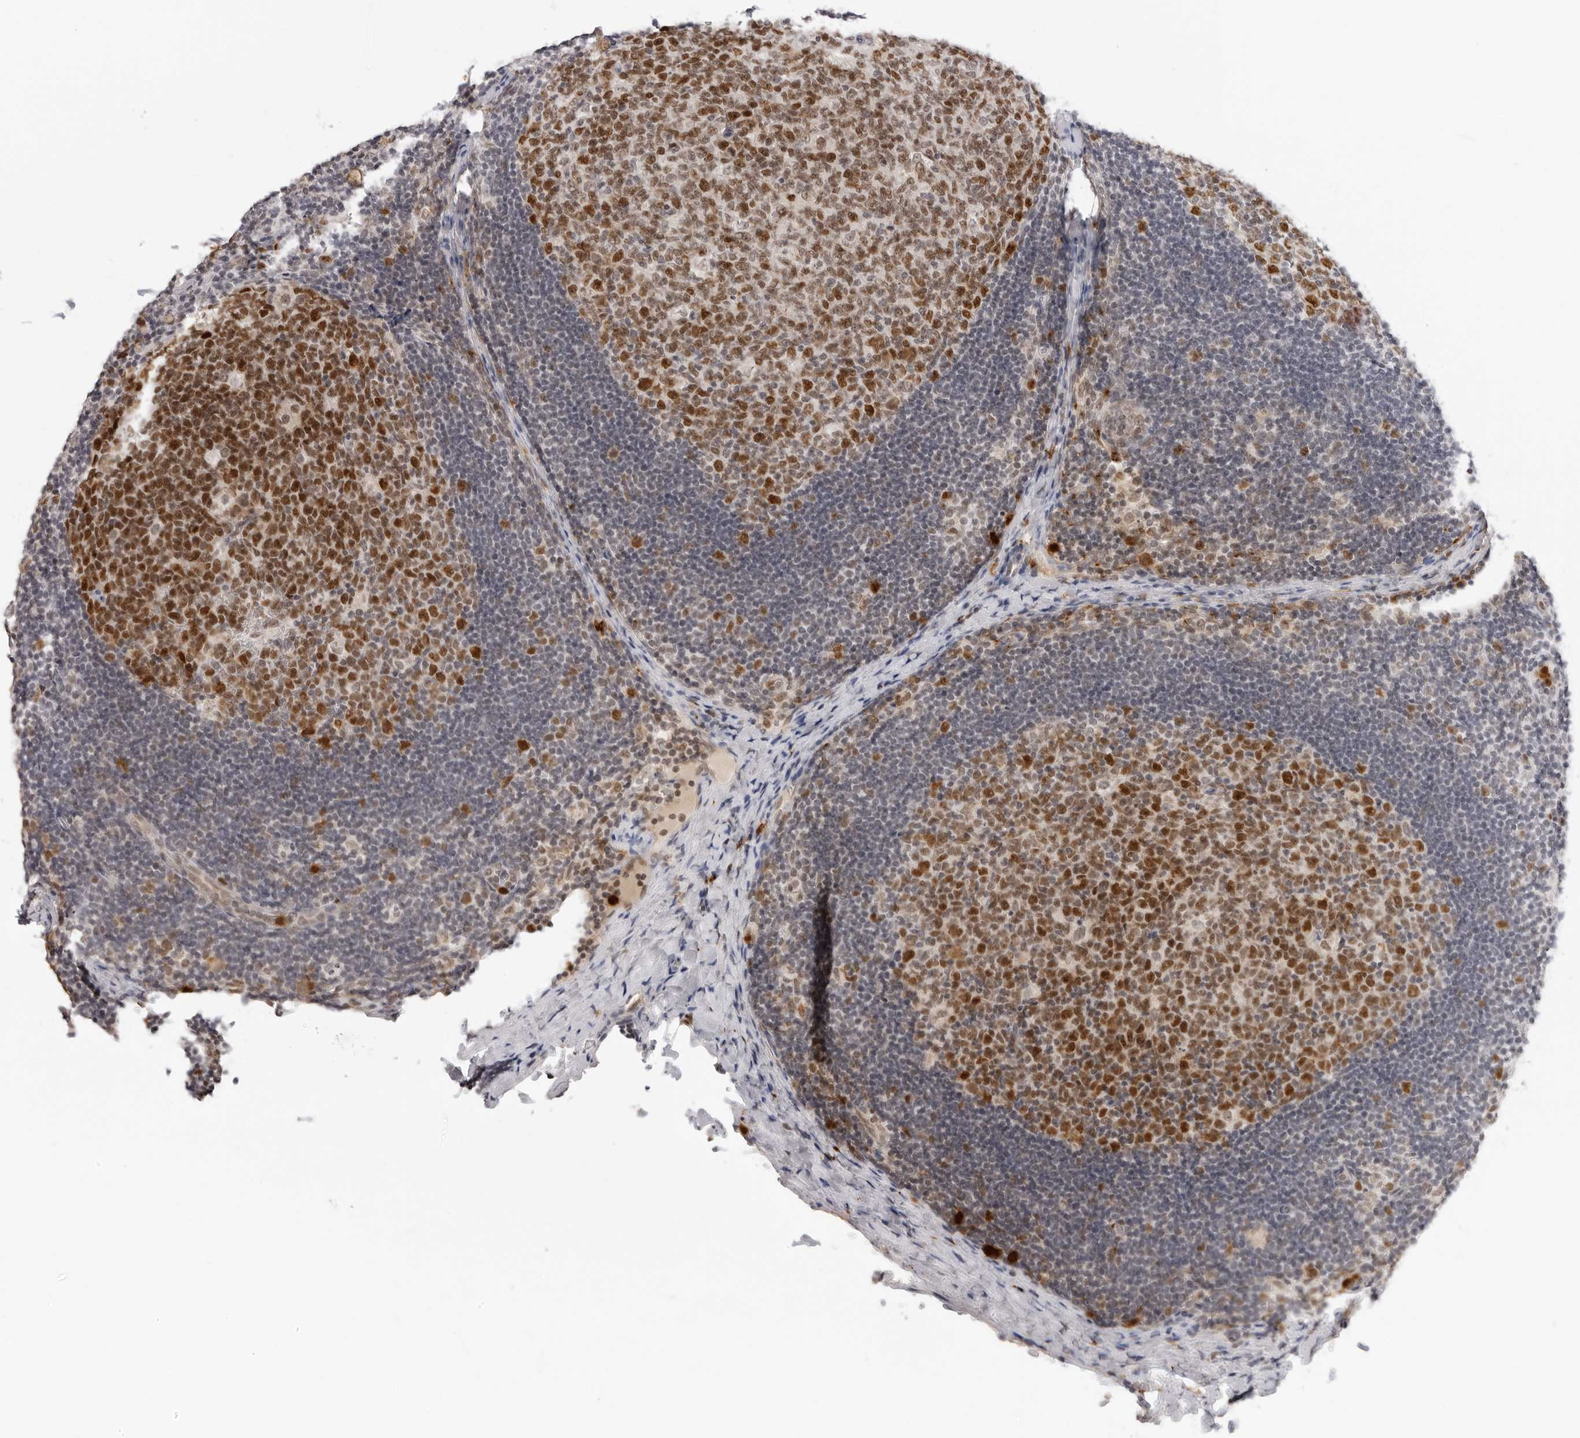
{"staining": {"intensity": "strong", "quantity": "25%-75%", "location": "nuclear"}, "tissue": "lymph node", "cell_type": "Germinal center cells", "image_type": "normal", "snomed": [{"axis": "morphology", "description": "Normal tissue, NOS"}, {"axis": "topography", "description": "Lymph node"}], "caption": "This is a photomicrograph of immunohistochemistry (IHC) staining of normal lymph node, which shows strong expression in the nuclear of germinal center cells.", "gene": "MSH6", "patient": {"sex": "female", "age": 14}}